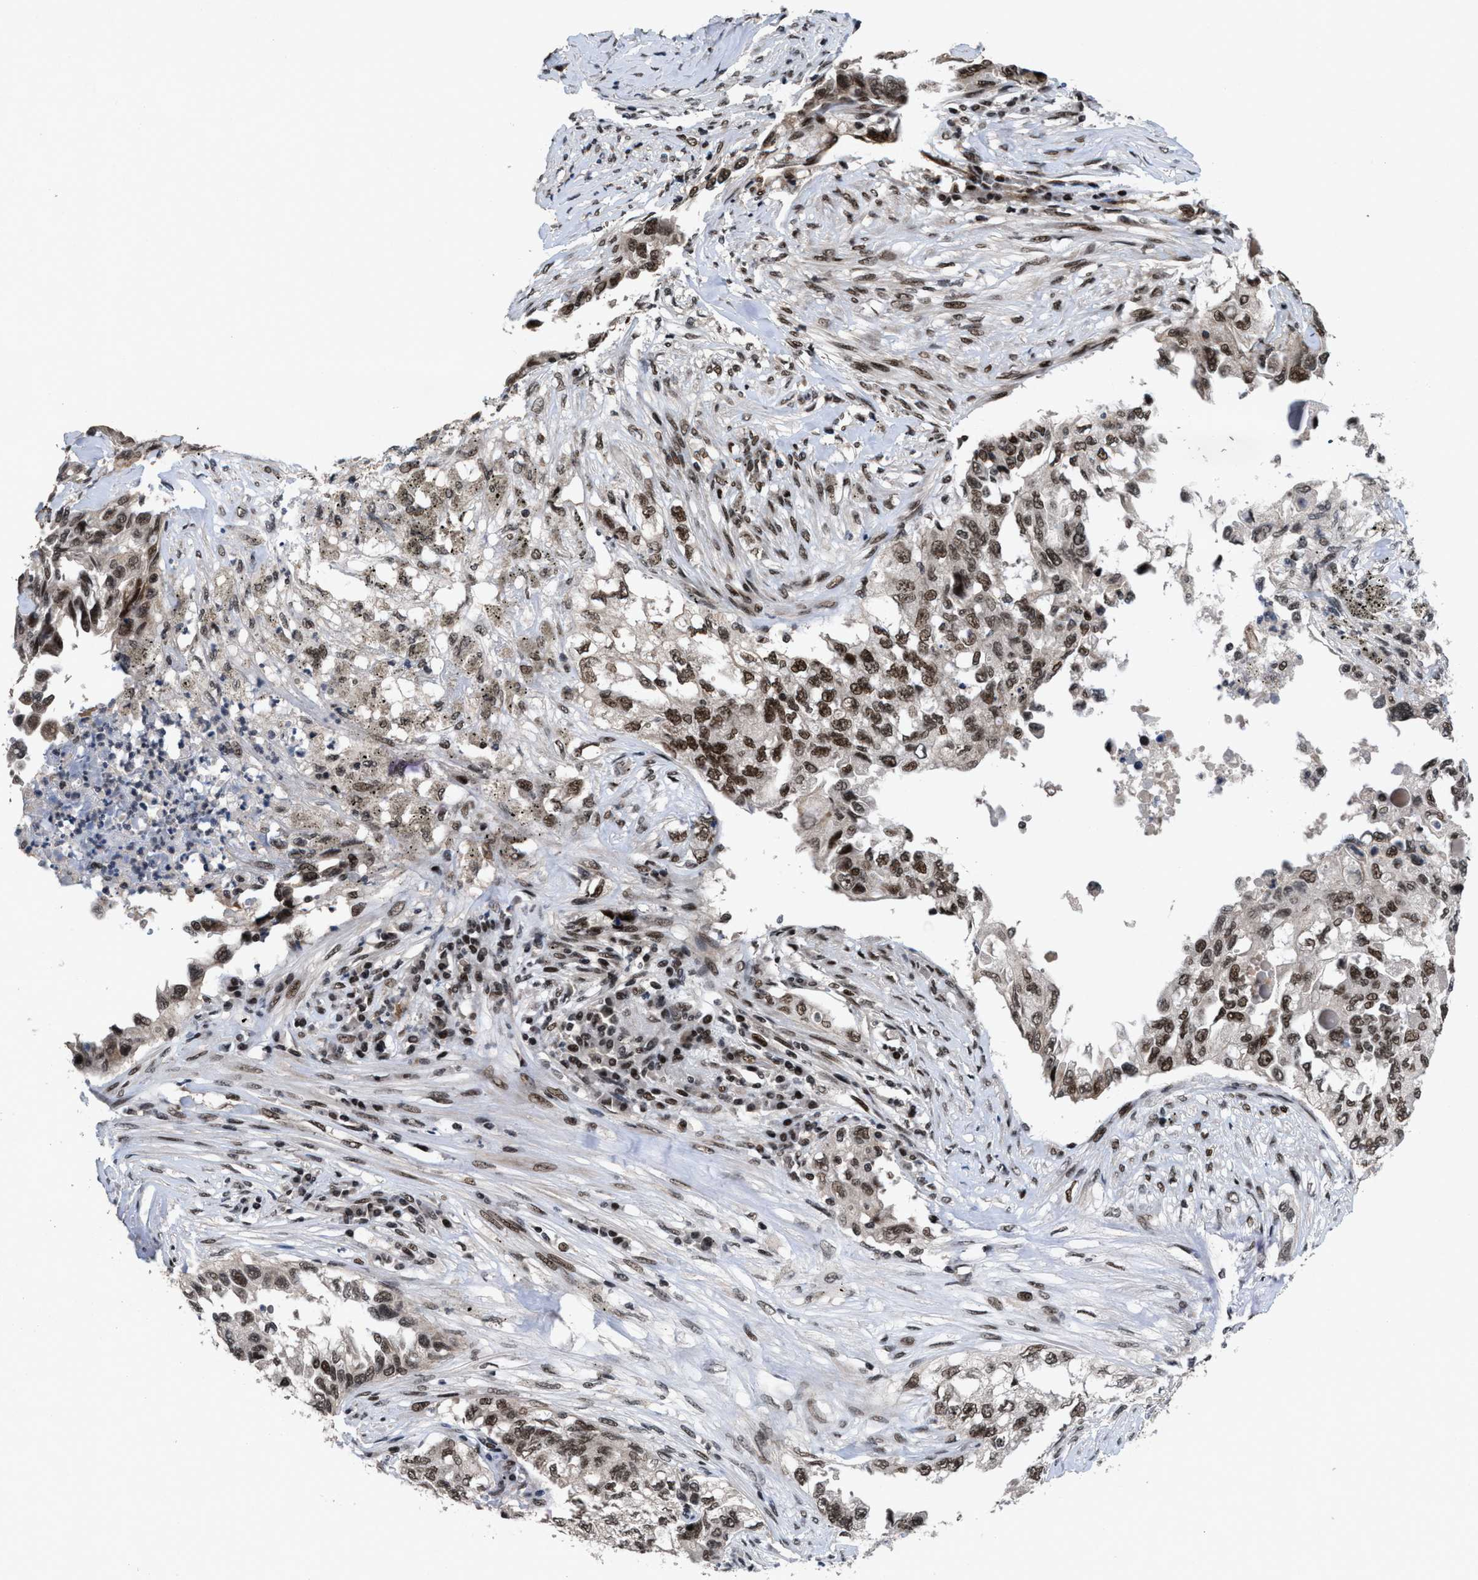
{"staining": {"intensity": "moderate", "quantity": ">75%", "location": "nuclear"}, "tissue": "lung cancer", "cell_type": "Tumor cells", "image_type": "cancer", "snomed": [{"axis": "morphology", "description": "Adenocarcinoma, NOS"}, {"axis": "topography", "description": "Lung"}], "caption": "DAB (3,3'-diaminobenzidine) immunohistochemical staining of adenocarcinoma (lung) exhibits moderate nuclear protein expression in about >75% of tumor cells. Using DAB (3,3'-diaminobenzidine) (brown) and hematoxylin (blue) stains, captured at high magnification using brightfield microscopy.", "gene": "WIZ", "patient": {"sex": "female", "age": 51}}